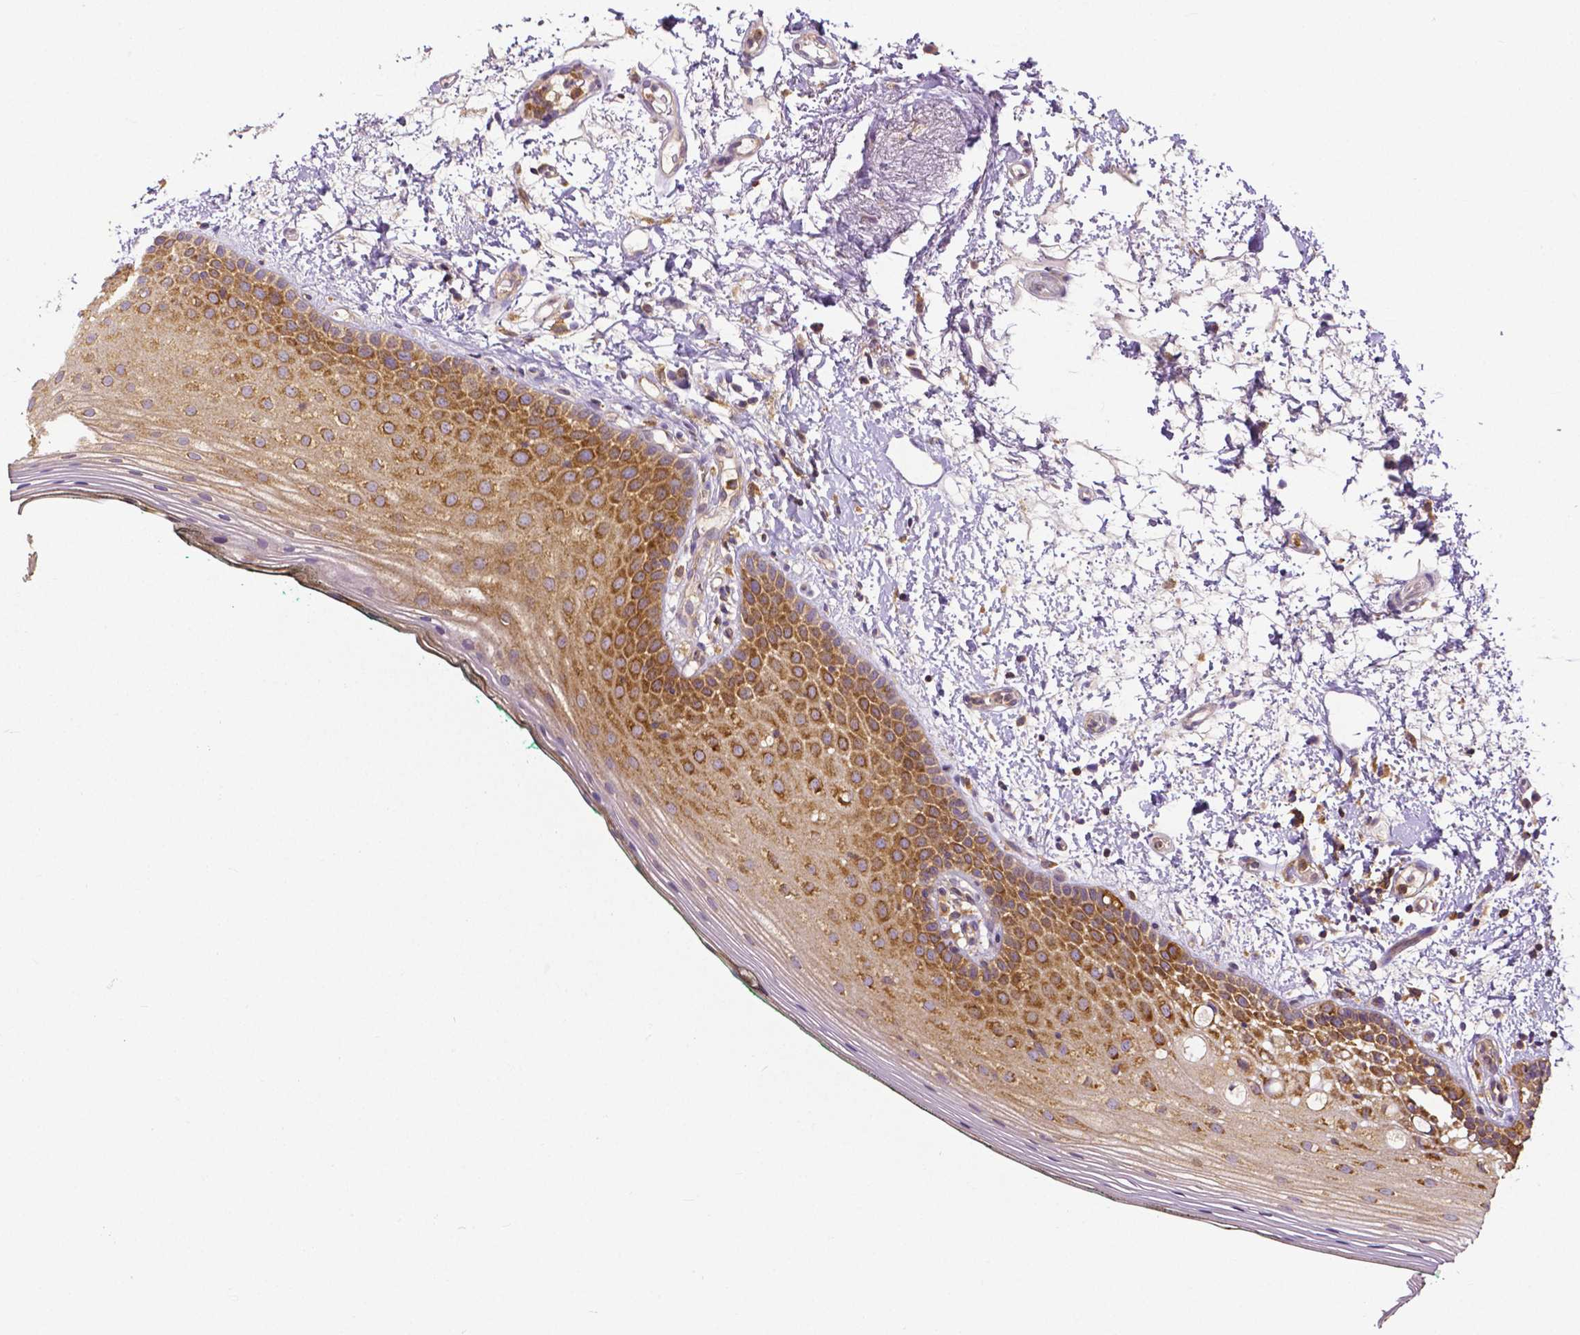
{"staining": {"intensity": "moderate", "quantity": ">75%", "location": "cytoplasmic/membranous"}, "tissue": "oral mucosa", "cell_type": "Squamous epithelial cells", "image_type": "normal", "snomed": [{"axis": "morphology", "description": "Normal tissue, NOS"}, {"axis": "topography", "description": "Oral tissue"}], "caption": "Immunohistochemistry (IHC) image of unremarkable human oral mucosa stained for a protein (brown), which shows medium levels of moderate cytoplasmic/membranous staining in approximately >75% of squamous epithelial cells.", "gene": "DICER1", "patient": {"sex": "female", "age": 83}}